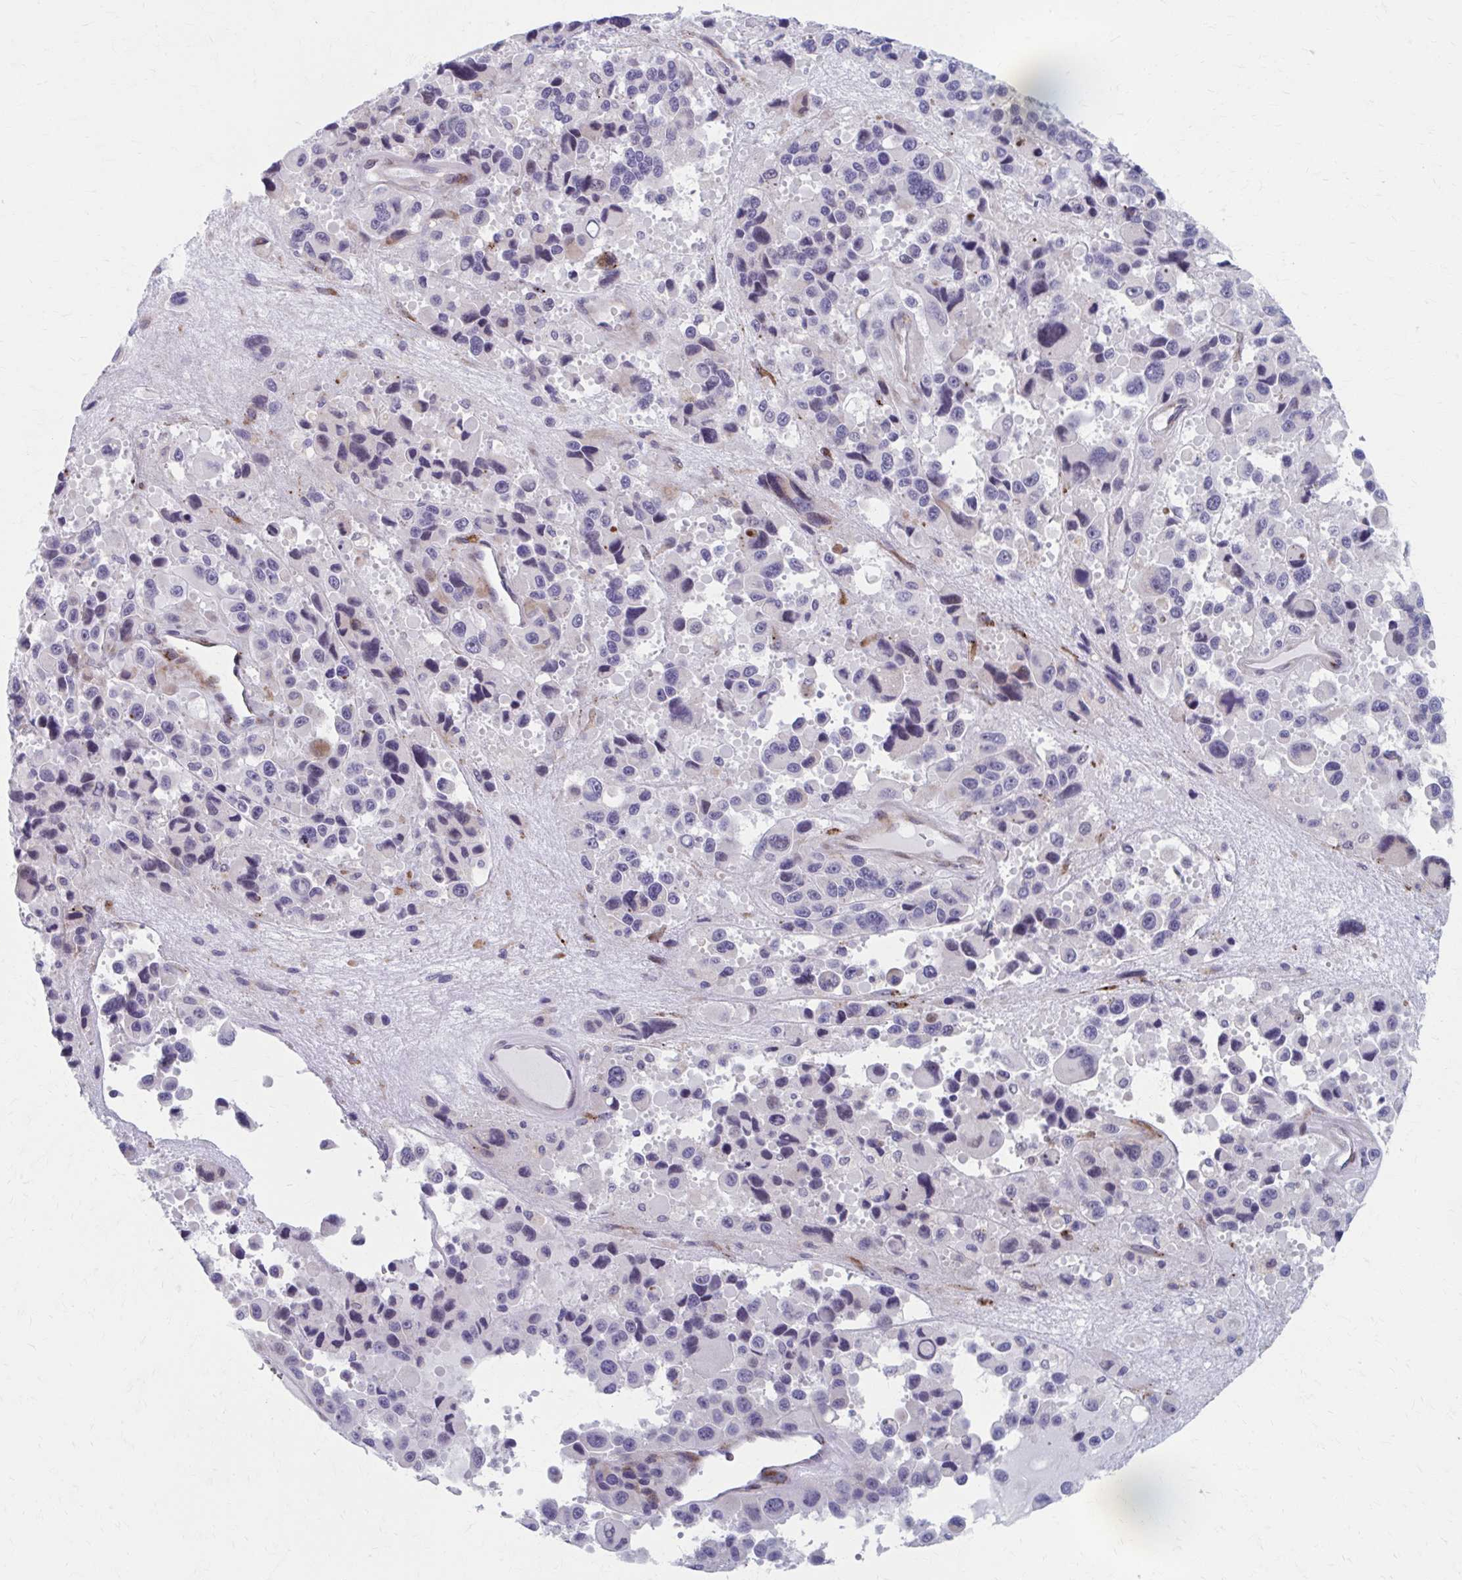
{"staining": {"intensity": "negative", "quantity": "none", "location": "none"}, "tissue": "melanoma", "cell_type": "Tumor cells", "image_type": "cancer", "snomed": [{"axis": "morphology", "description": "Malignant melanoma, Metastatic site"}, {"axis": "topography", "description": "Lymph node"}], "caption": "This is an IHC photomicrograph of malignant melanoma (metastatic site). There is no expression in tumor cells.", "gene": "OLFM2", "patient": {"sex": "female", "age": 65}}